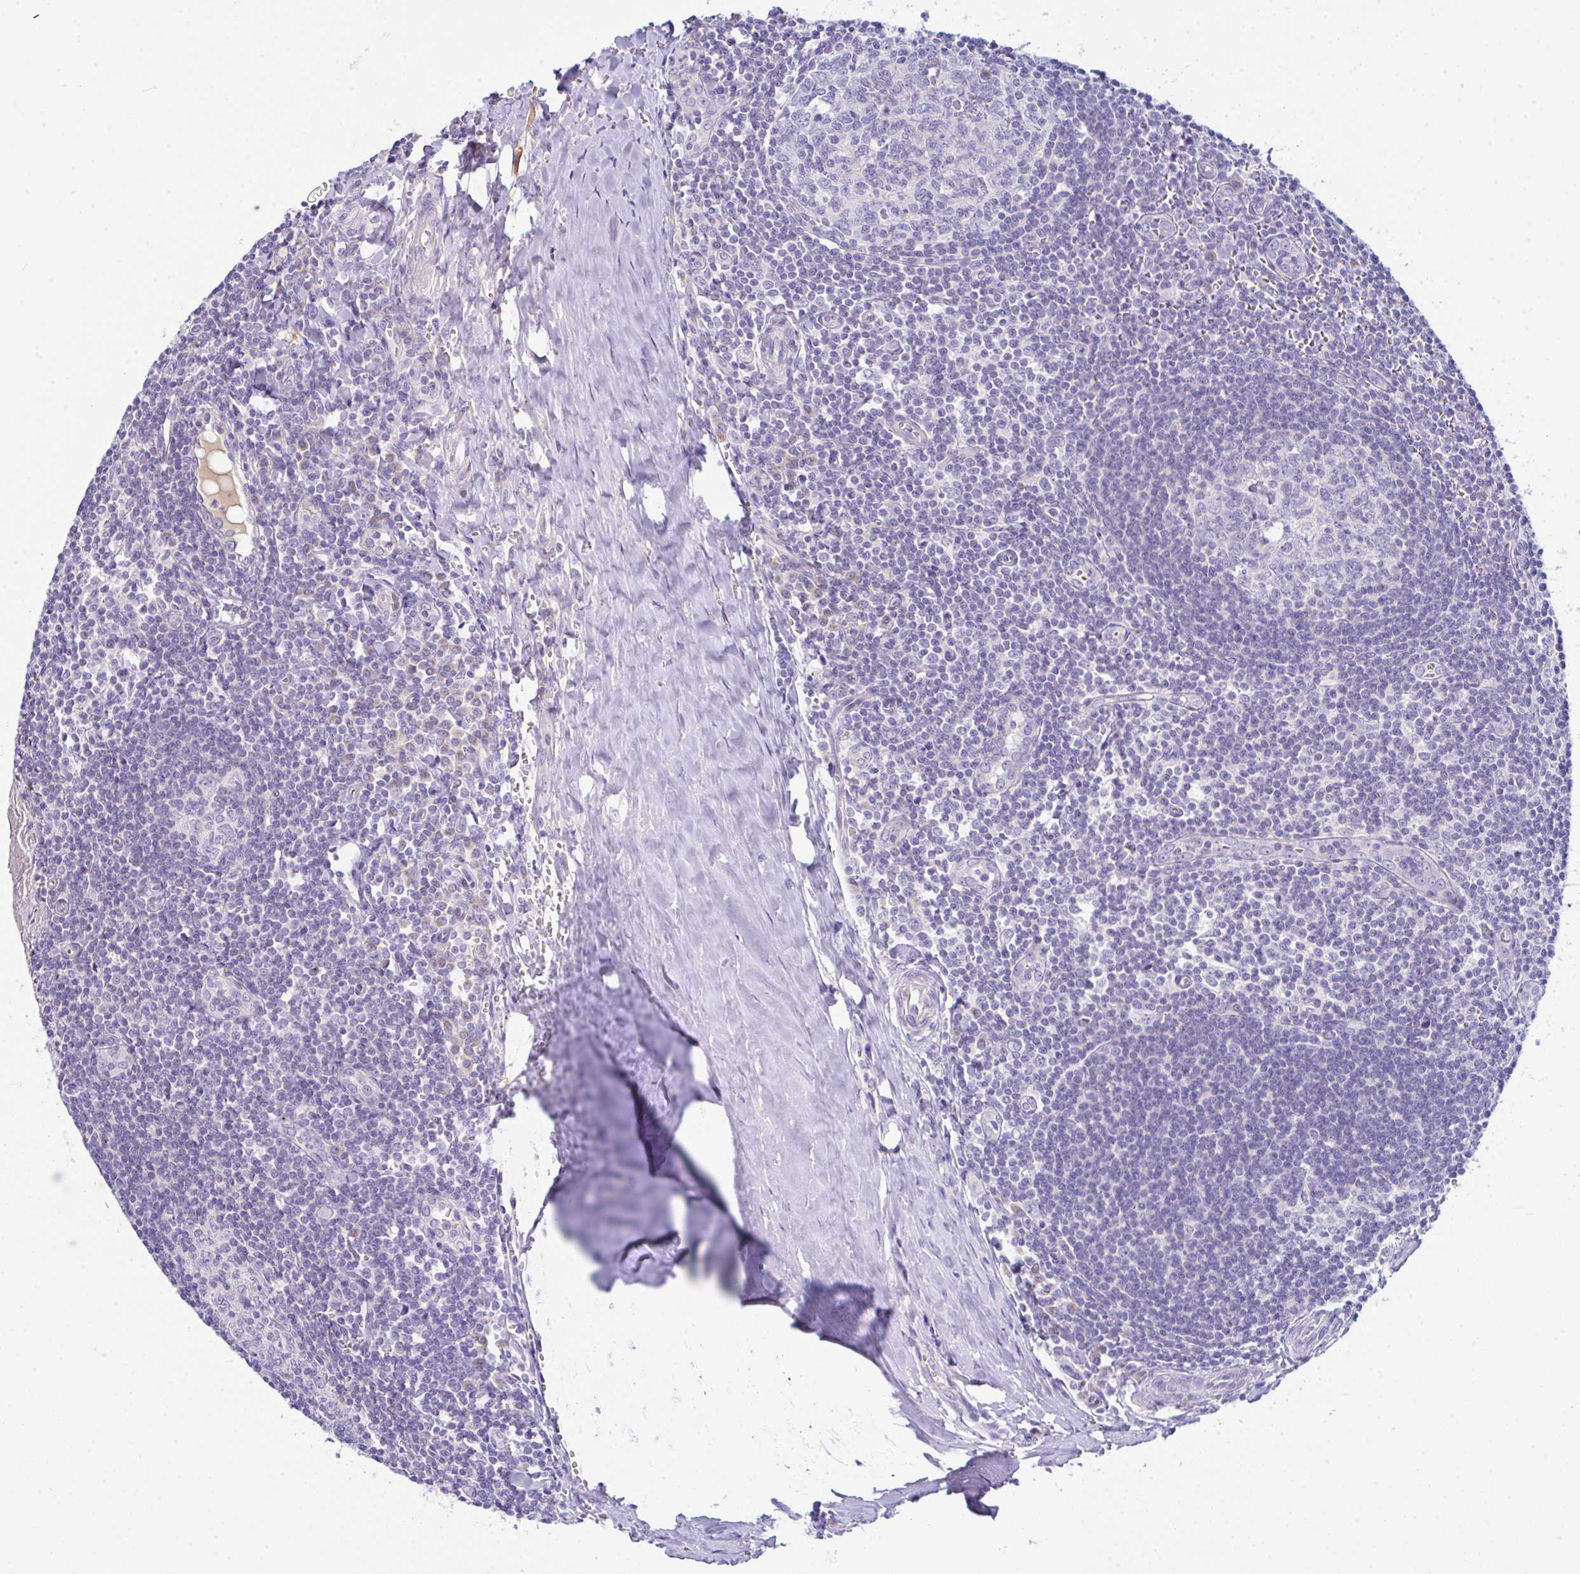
{"staining": {"intensity": "negative", "quantity": "none", "location": "none"}, "tissue": "tonsil", "cell_type": "Germinal center cells", "image_type": "normal", "snomed": [{"axis": "morphology", "description": "Normal tissue, NOS"}, {"axis": "topography", "description": "Tonsil"}], "caption": "Immunohistochemistry of benign human tonsil shows no positivity in germinal center cells. (Stains: DAB (3,3'-diaminobenzidine) immunohistochemistry (IHC) with hematoxylin counter stain, Microscopy: brightfield microscopy at high magnification).", "gene": "SERPINE3", "patient": {"sex": "male", "age": 27}}